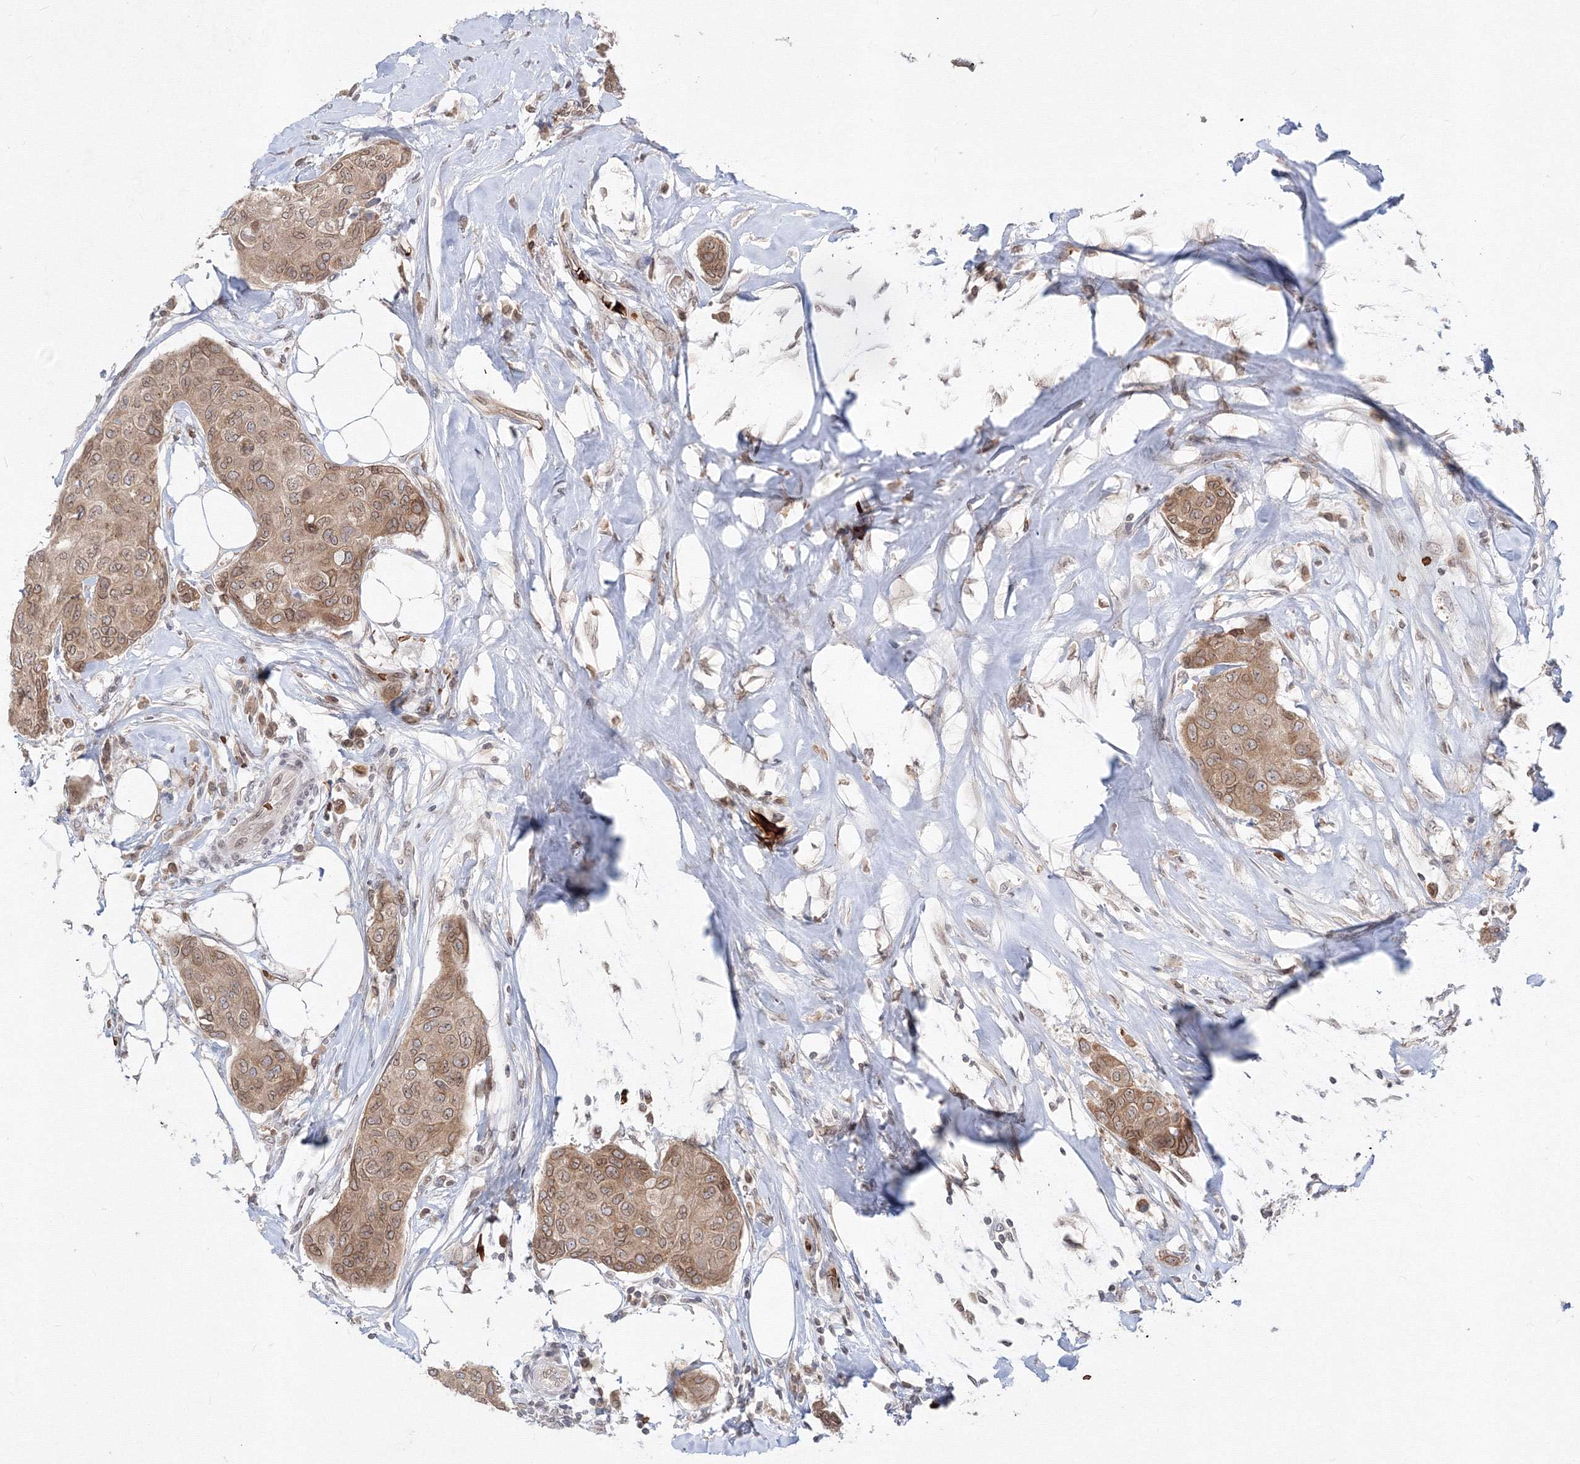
{"staining": {"intensity": "moderate", "quantity": "25%-75%", "location": "cytoplasmic/membranous,nuclear"}, "tissue": "breast cancer", "cell_type": "Tumor cells", "image_type": "cancer", "snomed": [{"axis": "morphology", "description": "Duct carcinoma"}, {"axis": "topography", "description": "Breast"}], "caption": "Protein expression analysis of infiltrating ductal carcinoma (breast) shows moderate cytoplasmic/membranous and nuclear staining in approximately 25%-75% of tumor cells.", "gene": "DNAJB2", "patient": {"sex": "female", "age": 80}}